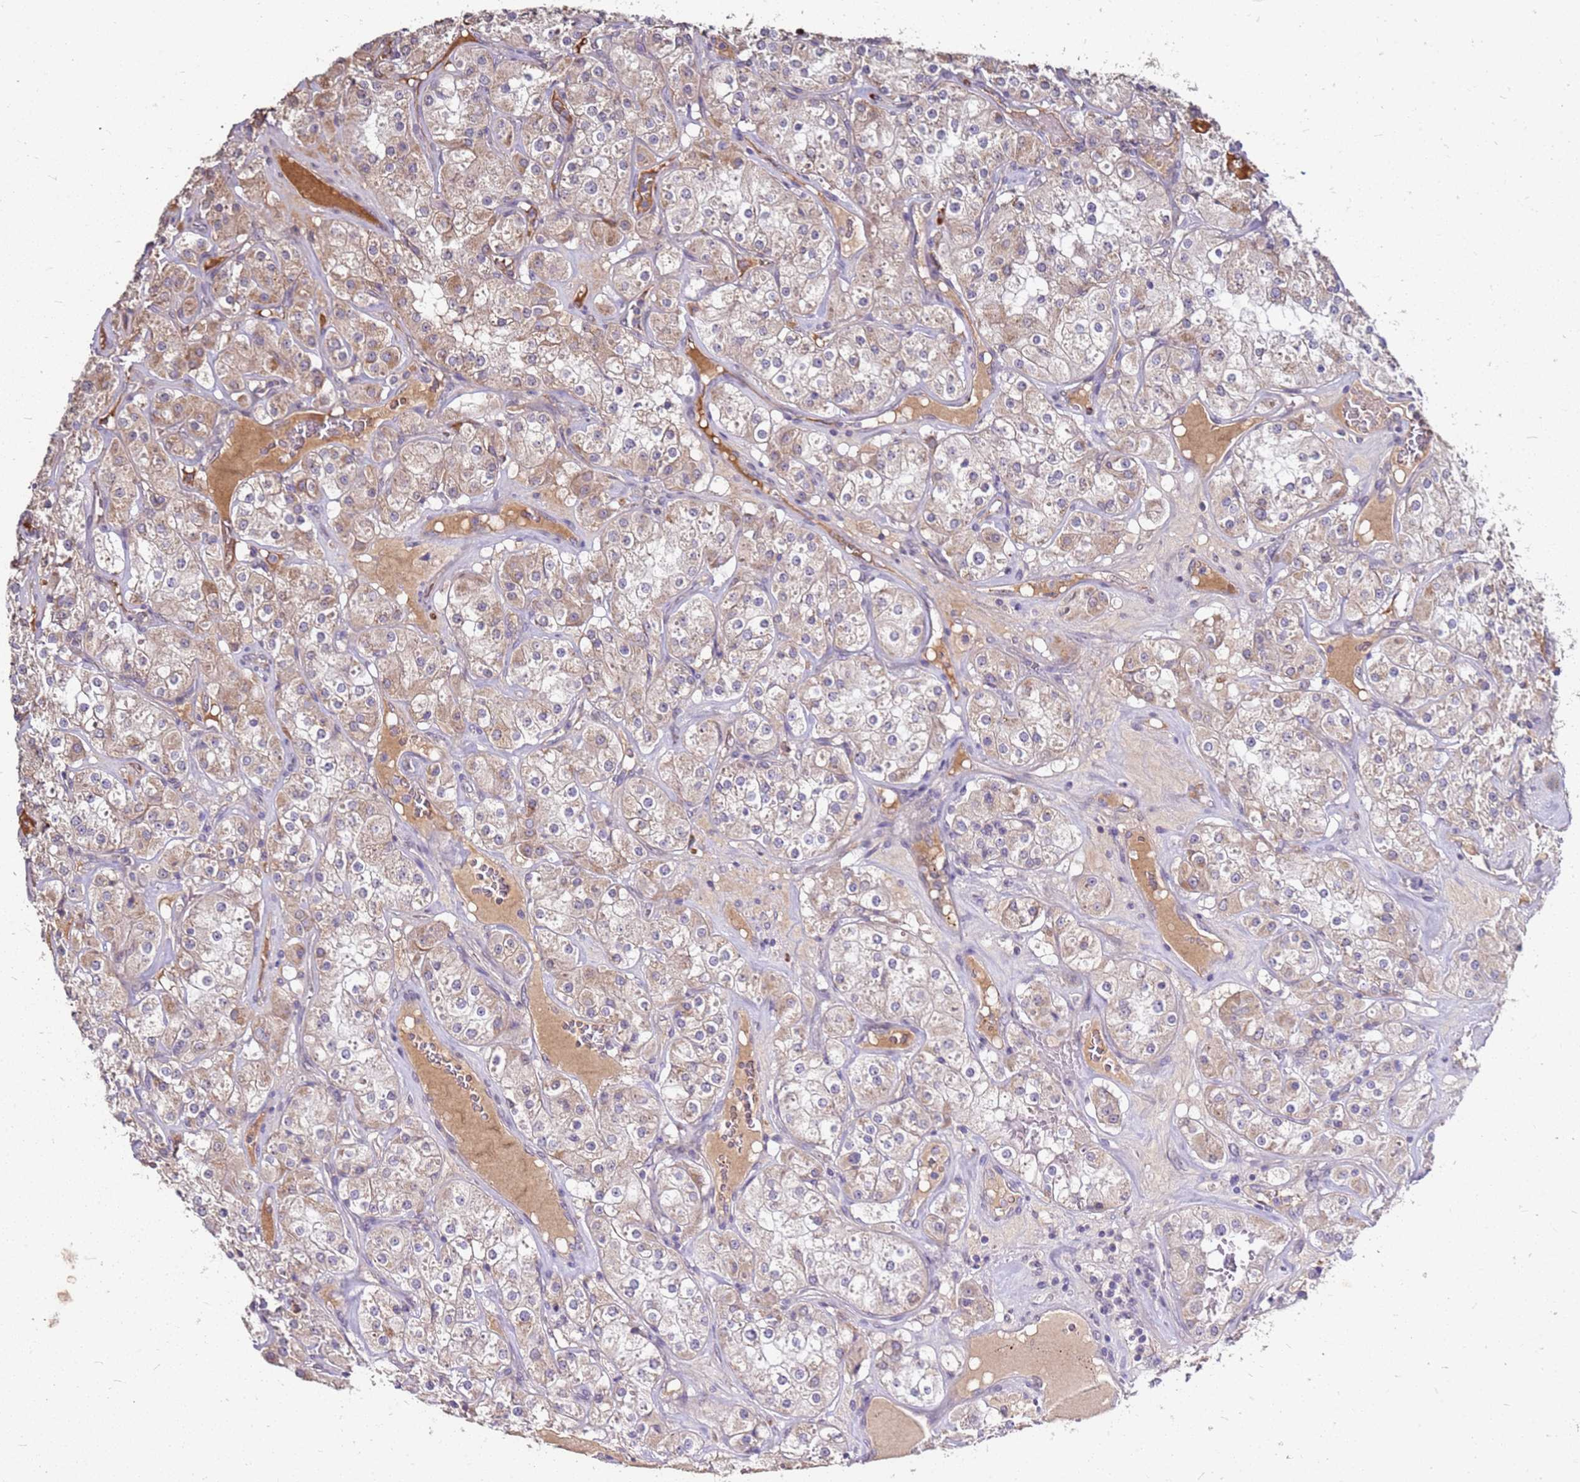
{"staining": {"intensity": "moderate", "quantity": "25%-75%", "location": "cytoplasmic/membranous"}, "tissue": "renal cancer", "cell_type": "Tumor cells", "image_type": "cancer", "snomed": [{"axis": "morphology", "description": "Adenocarcinoma, NOS"}, {"axis": "topography", "description": "Kidney"}], "caption": "An IHC micrograph of neoplastic tissue is shown. Protein staining in brown shows moderate cytoplasmic/membranous positivity in renal cancer (adenocarcinoma) within tumor cells.", "gene": "DCDC2C", "patient": {"sex": "male", "age": 77}}